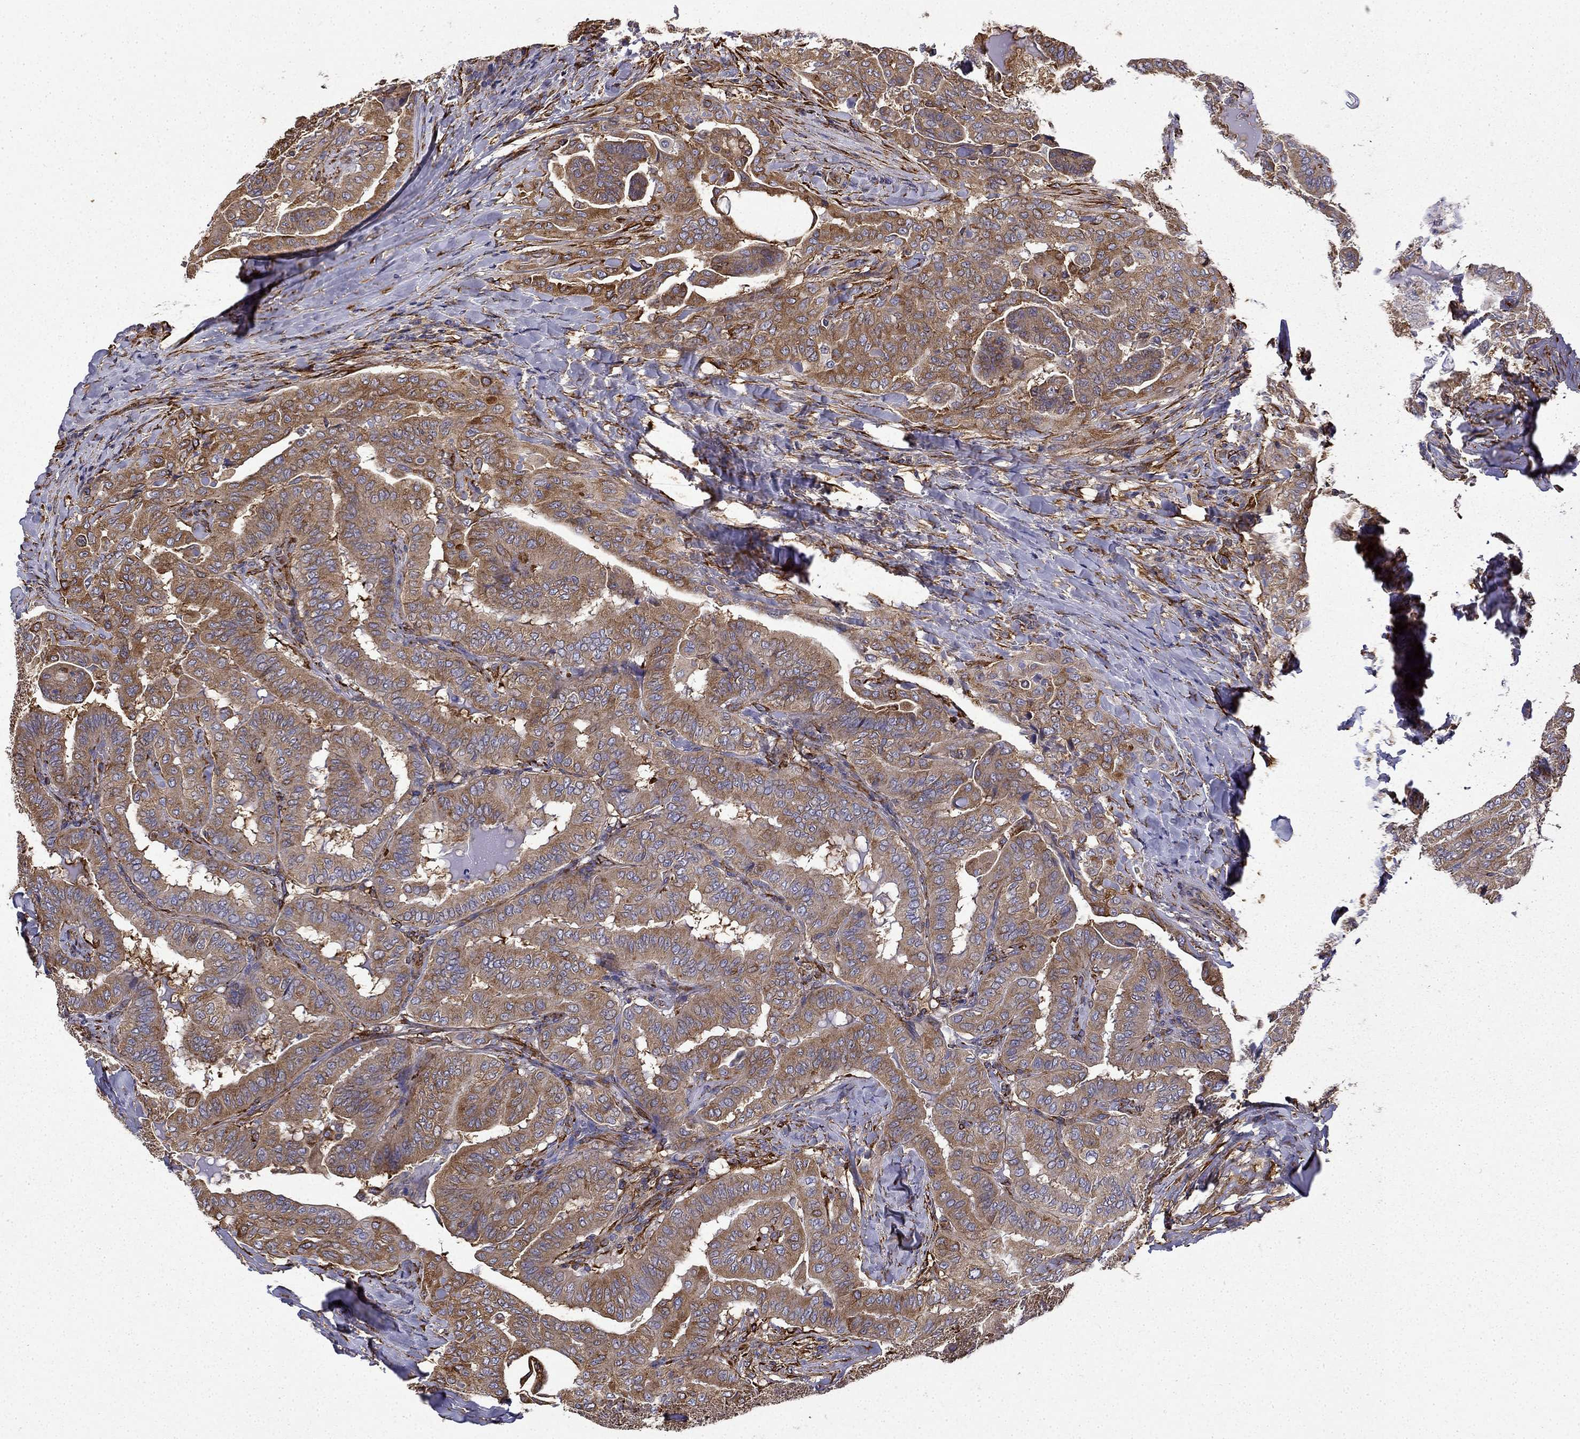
{"staining": {"intensity": "moderate", "quantity": ">75%", "location": "cytoplasmic/membranous"}, "tissue": "thyroid cancer", "cell_type": "Tumor cells", "image_type": "cancer", "snomed": [{"axis": "morphology", "description": "Papillary adenocarcinoma, NOS"}, {"axis": "topography", "description": "Thyroid gland"}], "caption": "The immunohistochemical stain shows moderate cytoplasmic/membranous staining in tumor cells of thyroid papillary adenocarcinoma tissue. (Stains: DAB in brown, nuclei in blue, Microscopy: brightfield microscopy at high magnification).", "gene": "MAP4", "patient": {"sex": "female", "age": 68}}